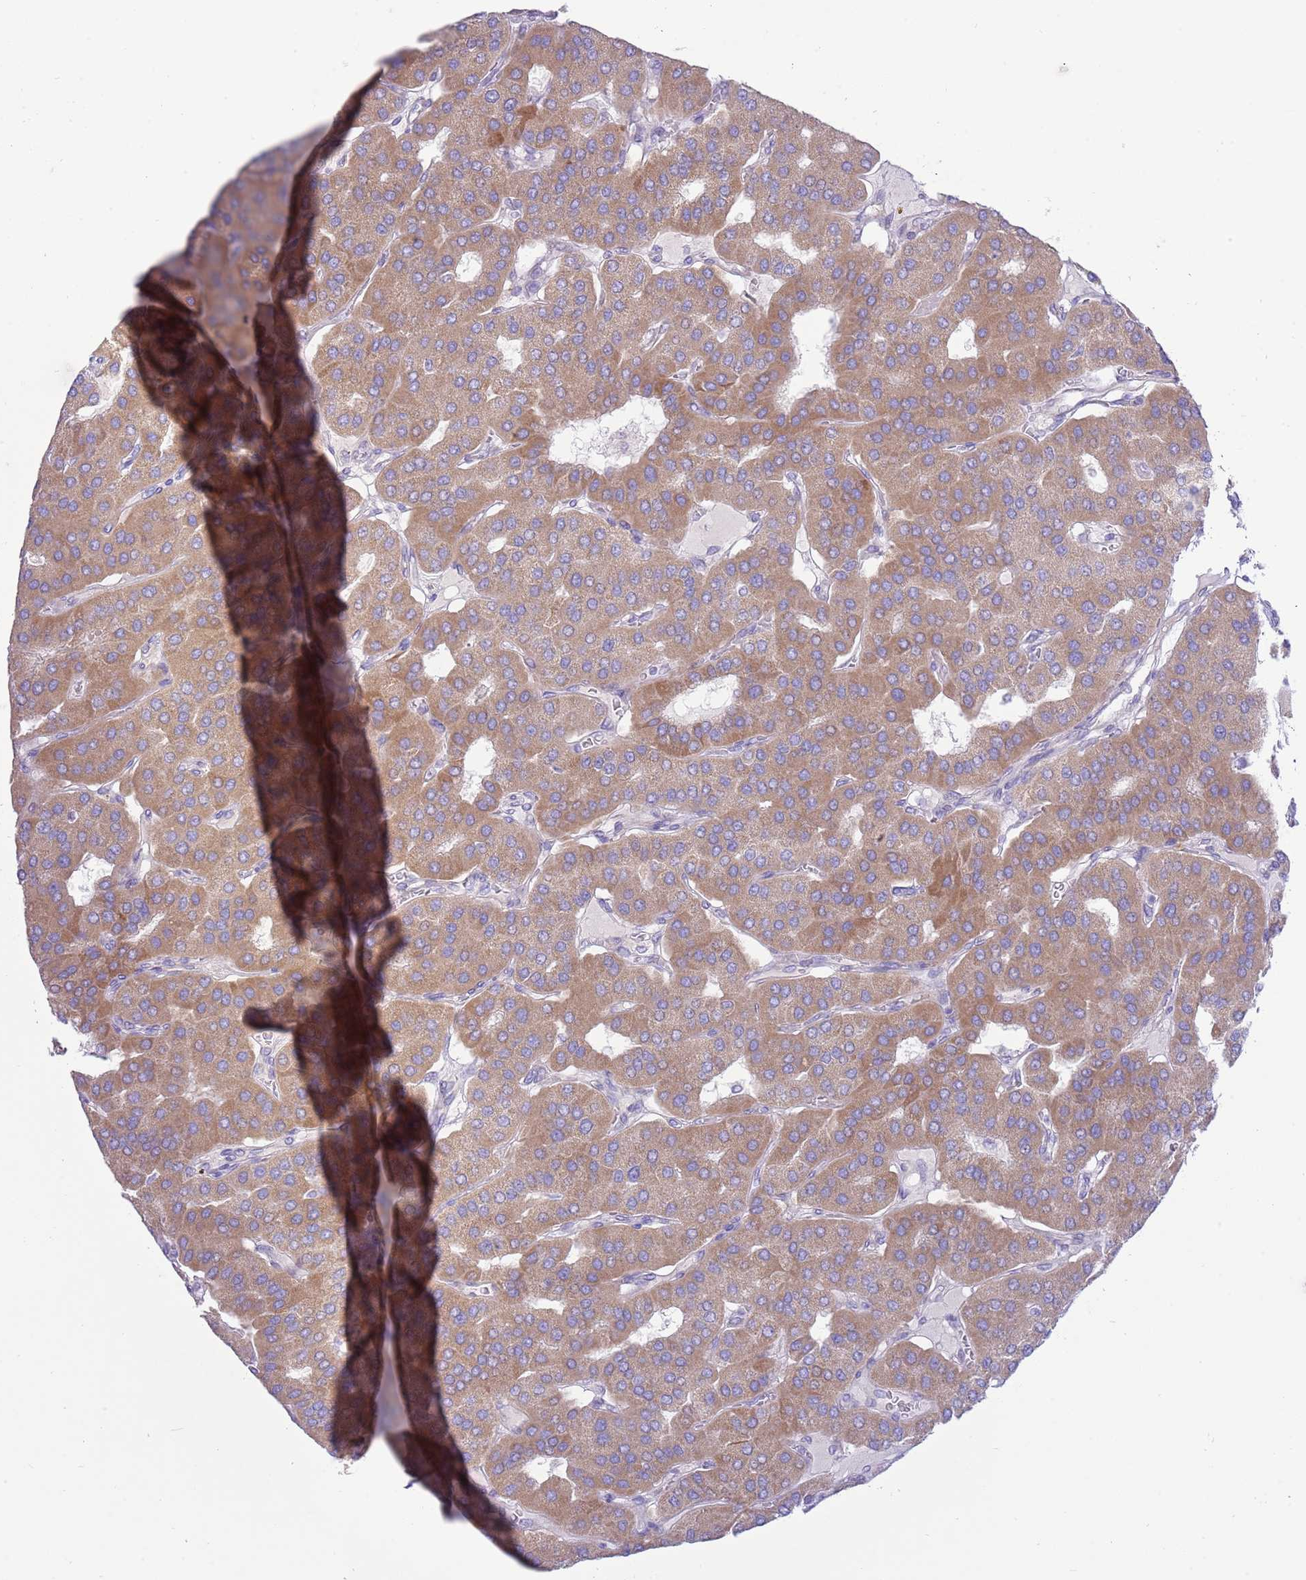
{"staining": {"intensity": "moderate", "quantity": ">75%", "location": "cytoplasmic/membranous"}, "tissue": "parathyroid gland", "cell_type": "Glandular cells", "image_type": "normal", "snomed": [{"axis": "morphology", "description": "Normal tissue, NOS"}, {"axis": "morphology", "description": "Adenoma, NOS"}, {"axis": "topography", "description": "Parathyroid gland"}], "caption": "Immunohistochemistry histopathology image of benign human parathyroid gland stained for a protein (brown), which displays medium levels of moderate cytoplasmic/membranous staining in approximately >75% of glandular cells.", "gene": "OAZ2", "patient": {"sex": "female", "age": 86}}